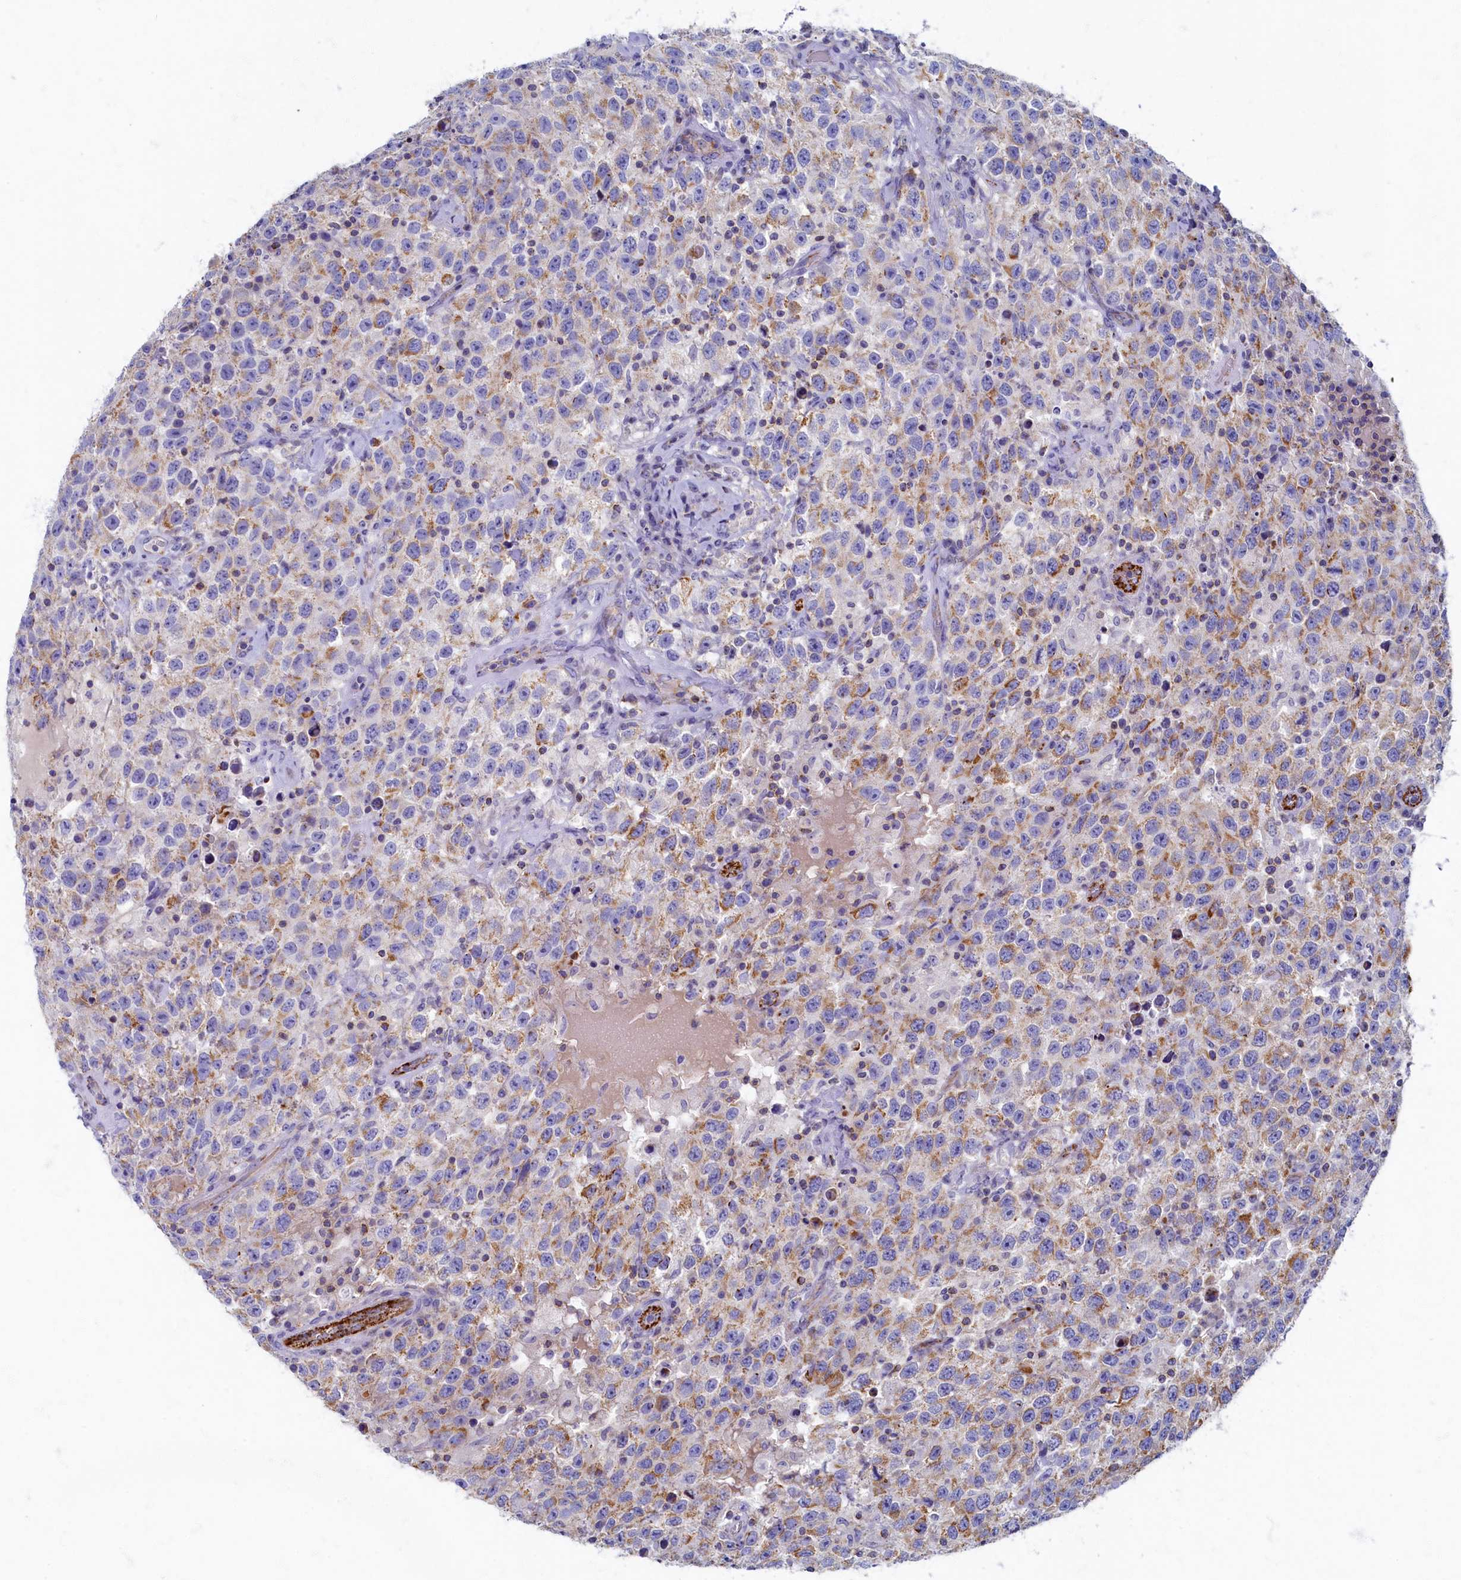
{"staining": {"intensity": "moderate", "quantity": "25%-75%", "location": "cytoplasmic/membranous"}, "tissue": "testis cancer", "cell_type": "Tumor cells", "image_type": "cancer", "snomed": [{"axis": "morphology", "description": "Seminoma, NOS"}, {"axis": "topography", "description": "Testis"}], "caption": "Moderate cytoplasmic/membranous expression is appreciated in about 25%-75% of tumor cells in seminoma (testis). The protein is stained brown, and the nuclei are stained in blue (DAB IHC with brightfield microscopy, high magnification).", "gene": "OCIAD2", "patient": {"sex": "male", "age": 41}}